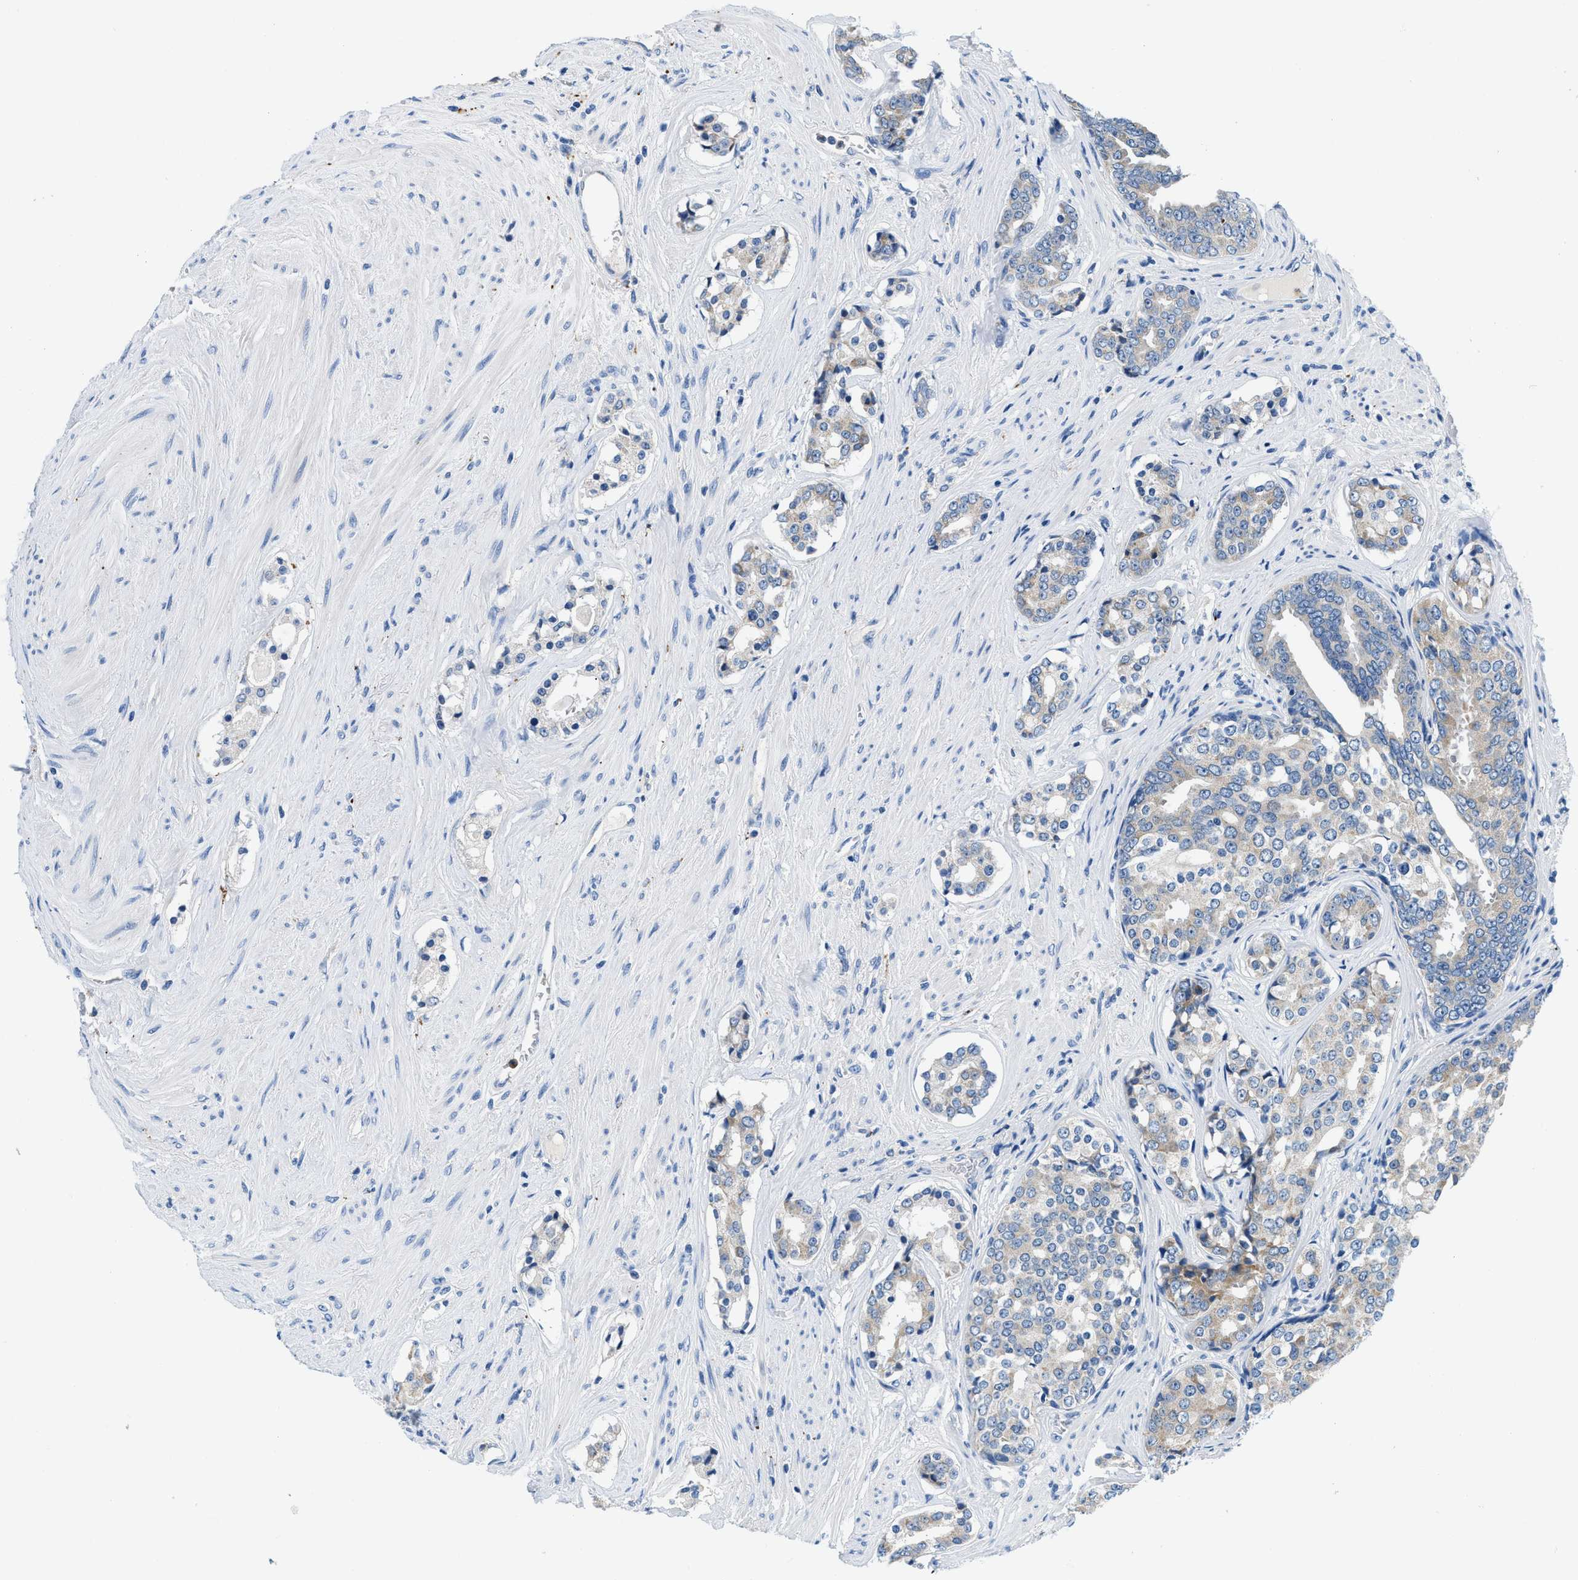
{"staining": {"intensity": "weak", "quantity": "<25%", "location": "cytoplasmic/membranous"}, "tissue": "prostate cancer", "cell_type": "Tumor cells", "image_type": "cancer", "snomed": [{"axis": "morphology", "description": "Adenocarcinoma, High grade"}, {"axis": "topography", "description": "Prostate"}], "caption": "Prostate cancer (adenocarcinoma (high-grade)) stained for a protein using IHC reveals no staining tumor cells.", "gene": "ADGRE3", "patient": {"sex": "male", "age": 71}}